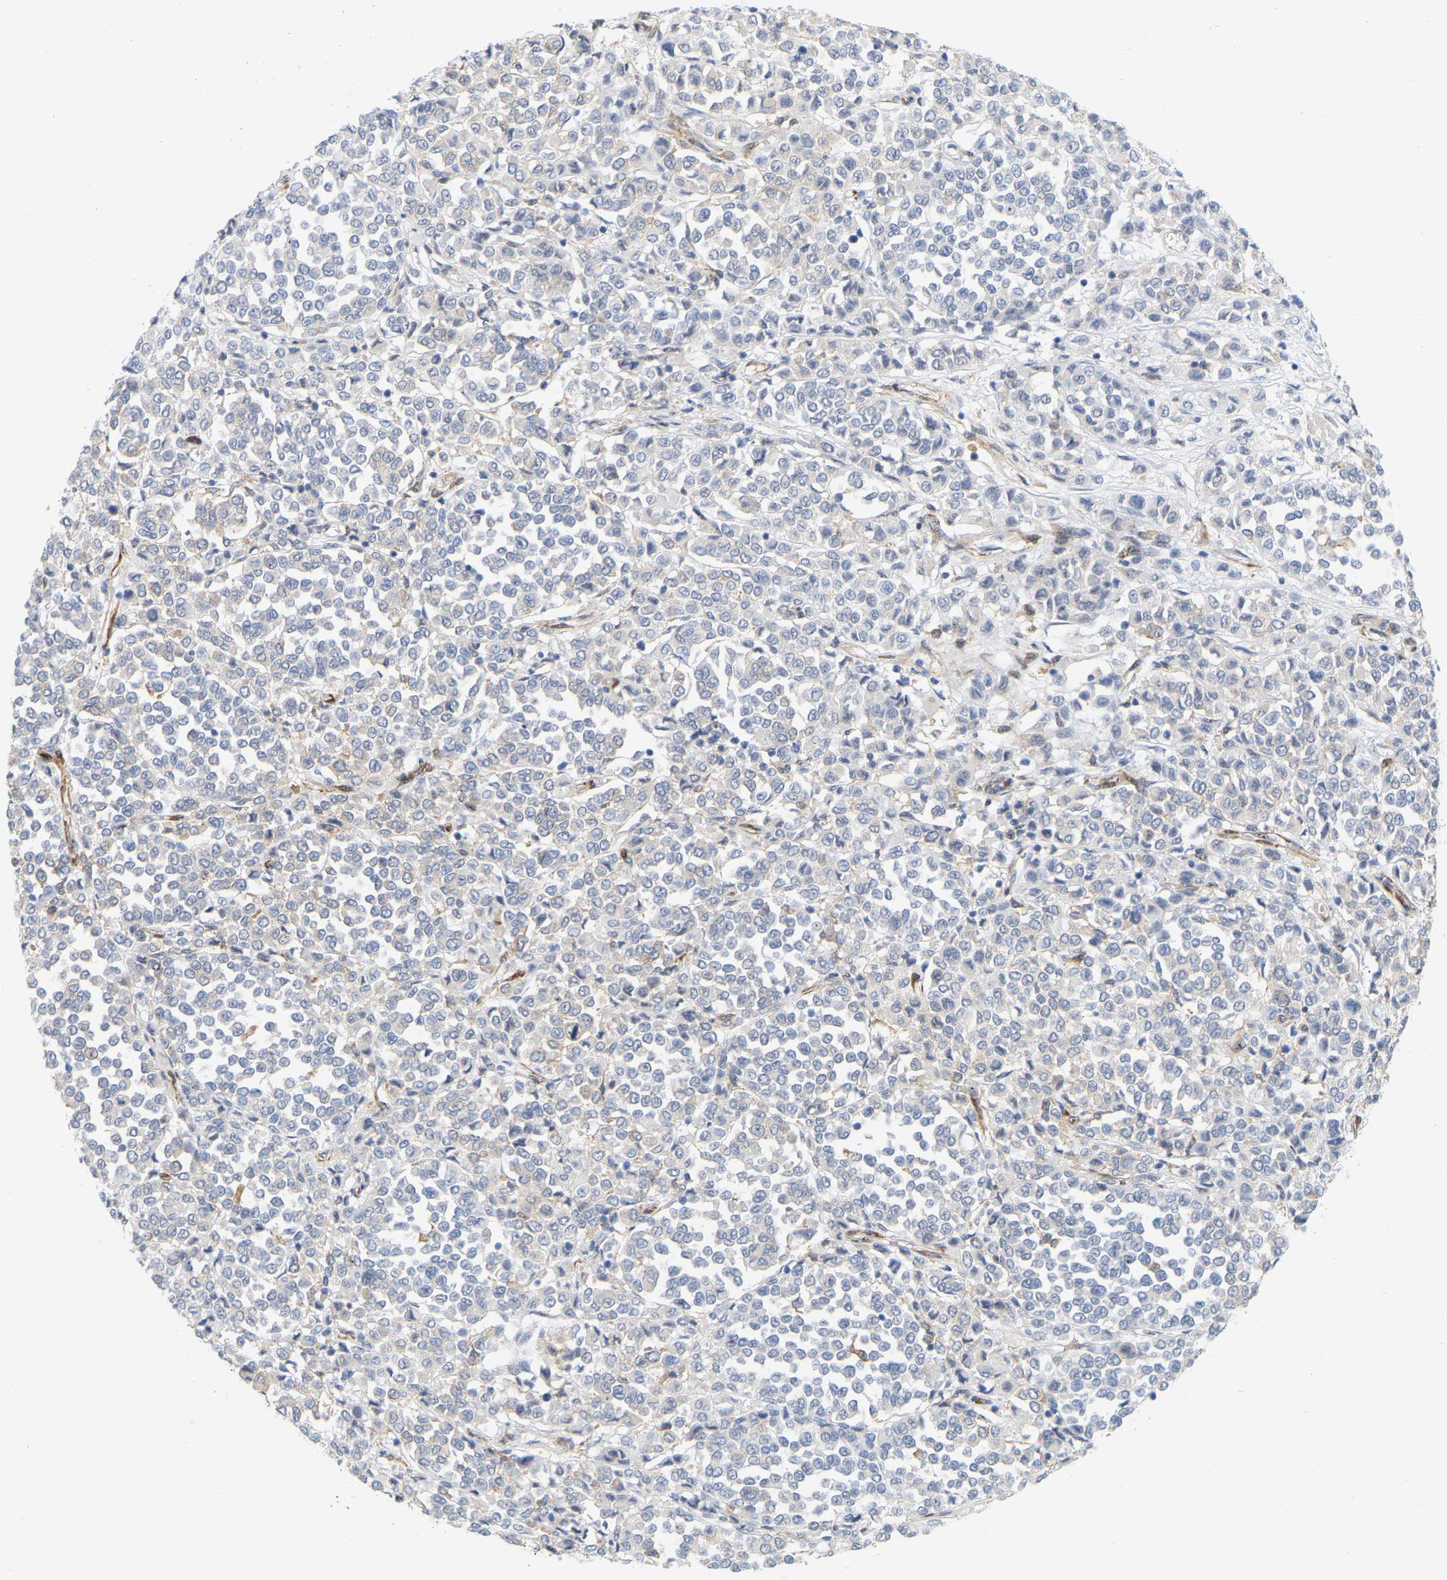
{"staining": {"intensity": "negative", "quantity": "none", "location": "none"}, "tissue": "melanoma", "cell_type": "Tumor cells", "image_type": "cancer", "snomed": [{"axis": "morphology", "description": "Malignant melanoma, Metastatic site"}, {"axis": "topography", "description": "Pancreas"}], "caption": "Human malignant melanoma (metastatic site) stained for a protein using immunohistochemistry (IHC) displays no expression in tumor cells.", "gene": "RAPH1", "patient": {"sex": "female", "age": 30}}